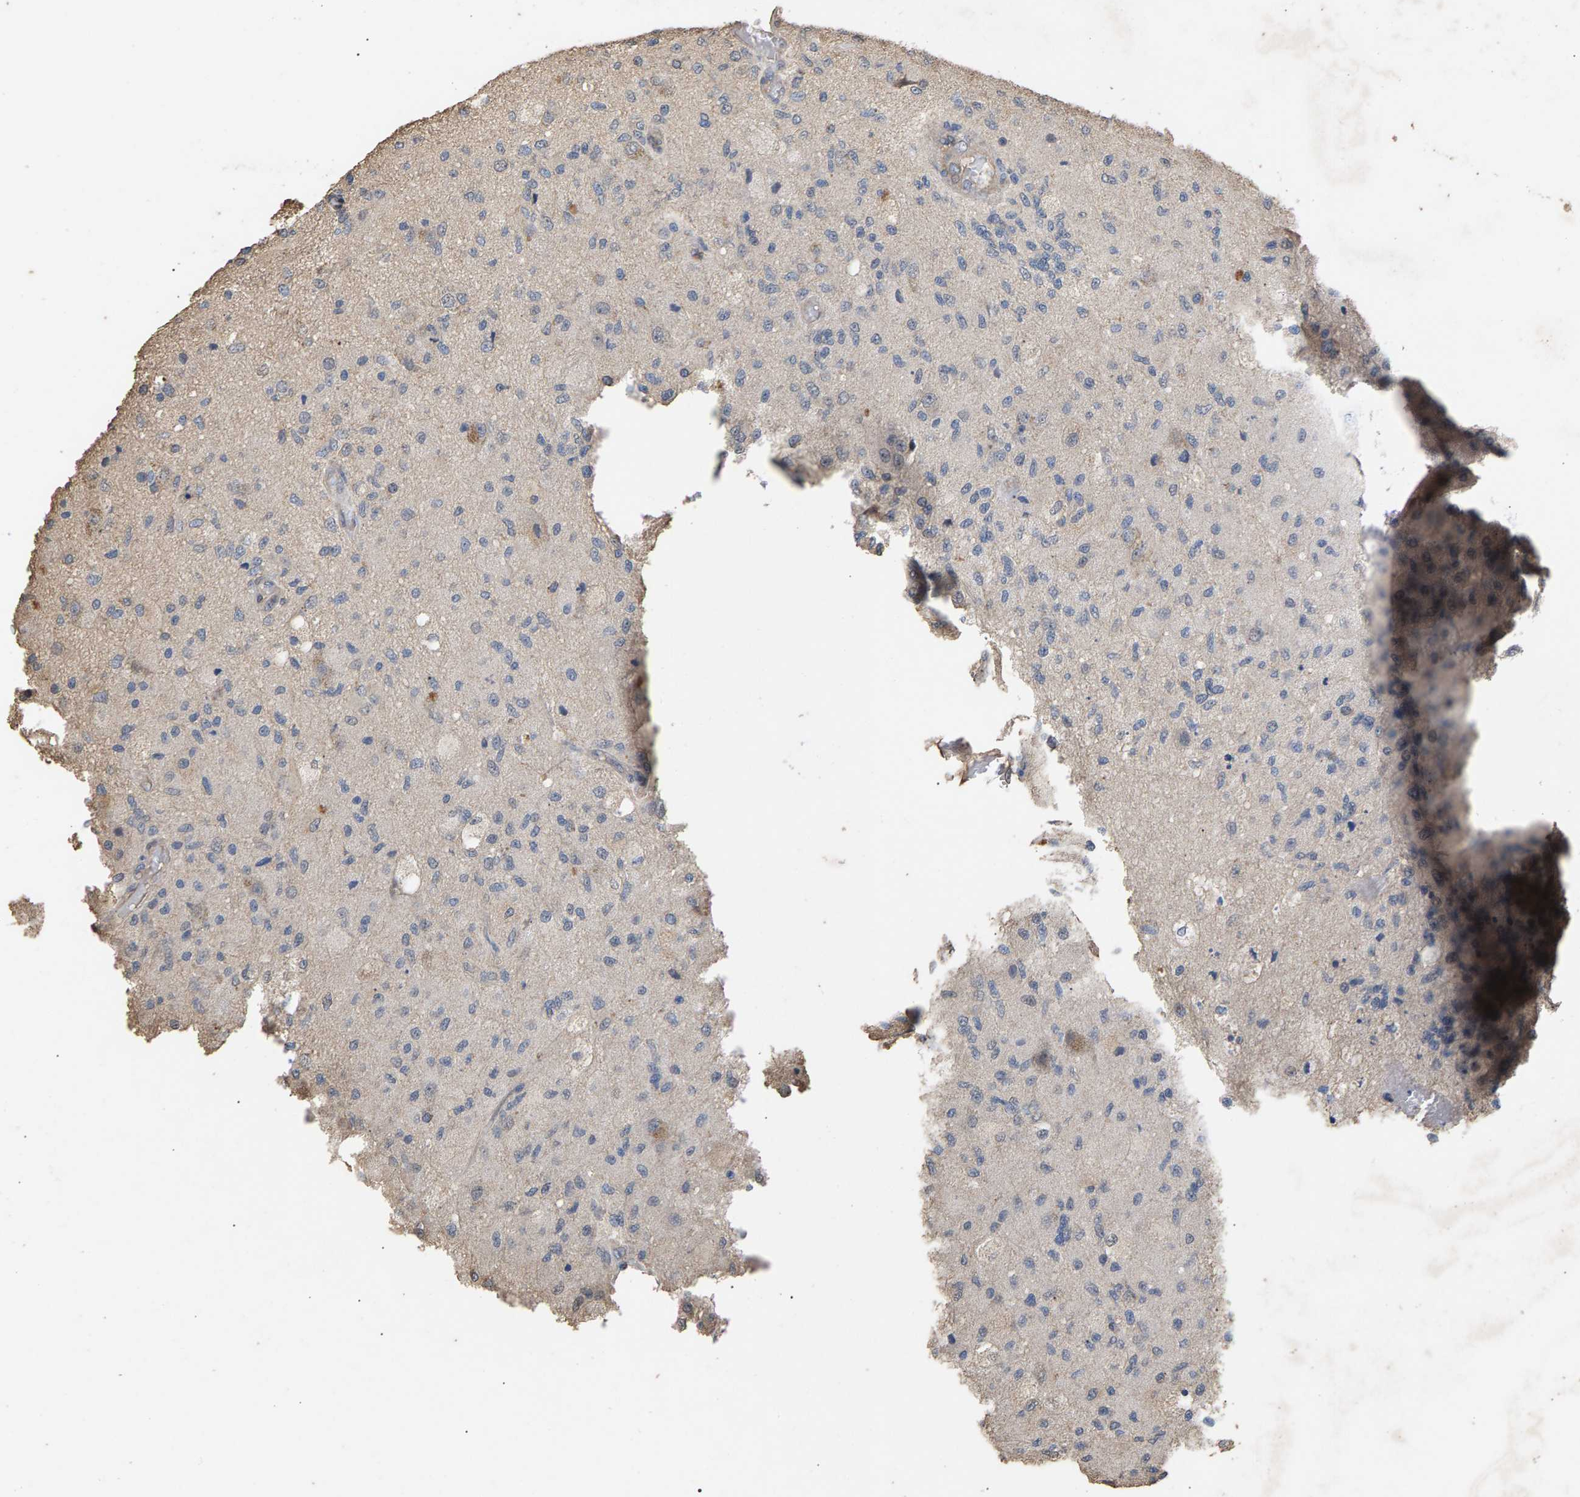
{"staining": {"intensity": "negative", "quantity": "none", "location": "none"}, "tissue": "glioma", "cell_type": "Tumor cells", "image_type": "cancer", "snomed": [{"axis": "morphology", "description": "Normal tissue, NOS"}, {"axis": "morphology", "description": "Glioma, malignant, High grade"}, {"axis": "topography", "description": "Cerebral cortex"}], "caption": "Tumor cells are negative for brown protein staining in malignant glioma (high-grade).", "gene": "HTRA3", "patient": {"sex": "male", "age": 77}}